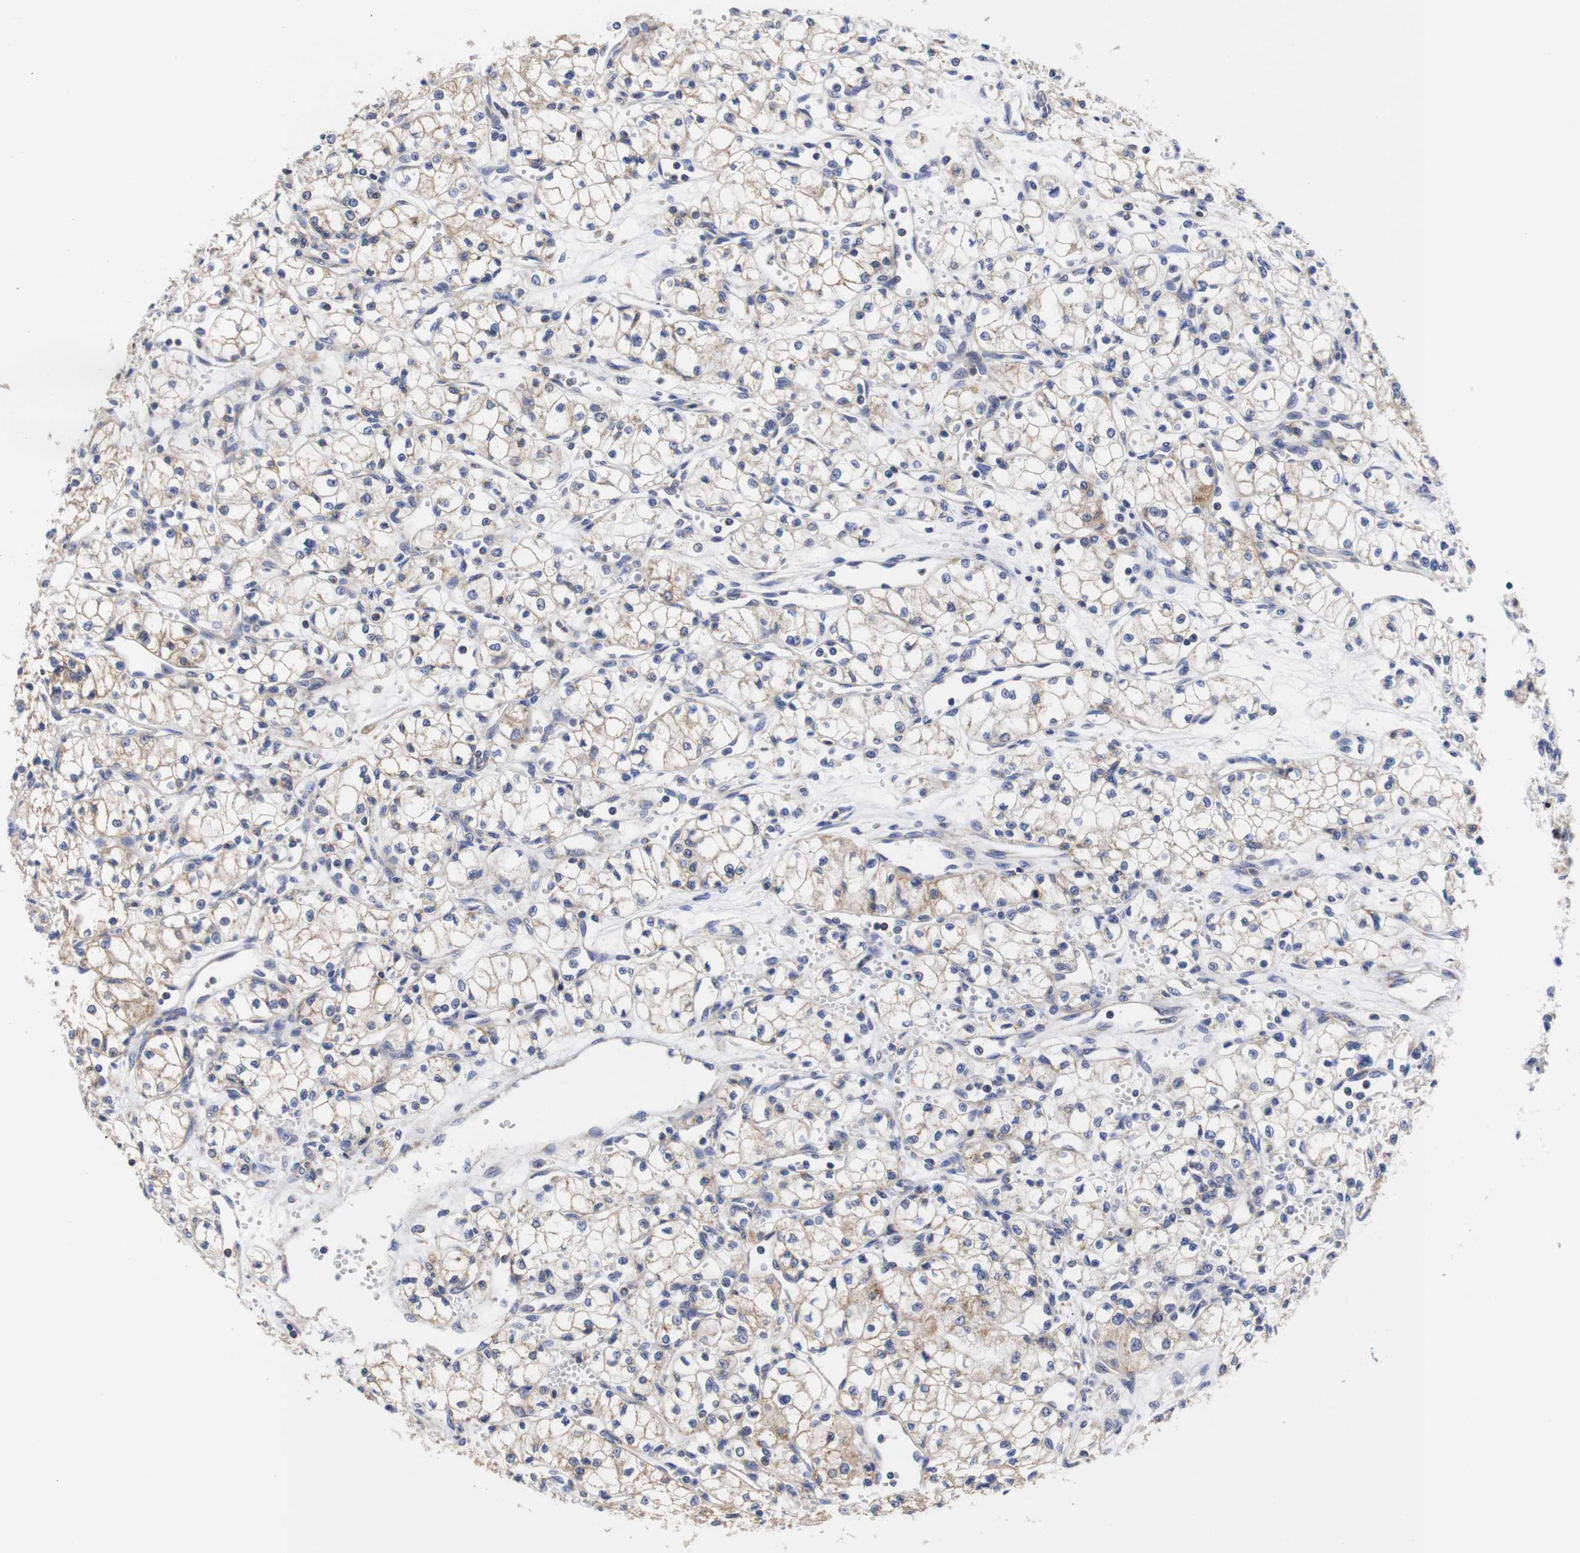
{"staining": {"intensity": "weak", "quantity": ">75%", "location": "cytoplasmic/membranous"}, "tissue": "renal cancer", "cell_type": "Tumor cells", "image_type": "cancer", "snomed": [{"axis": "morphology", "description": "Normal tissue, NOS"}, {"axis": "morphology", "description": "Adenocarcinoma, NOS"}, {"axis": "topography", "description": "Kidney"}], "caption": "Tumor cells demonstrate weak cytoplasmic/membranous staining in approximately >75% of cells in adenocarcinoma (renal).", "gene": "OPN3", "patient": {"sex": "male", "age": 59}}